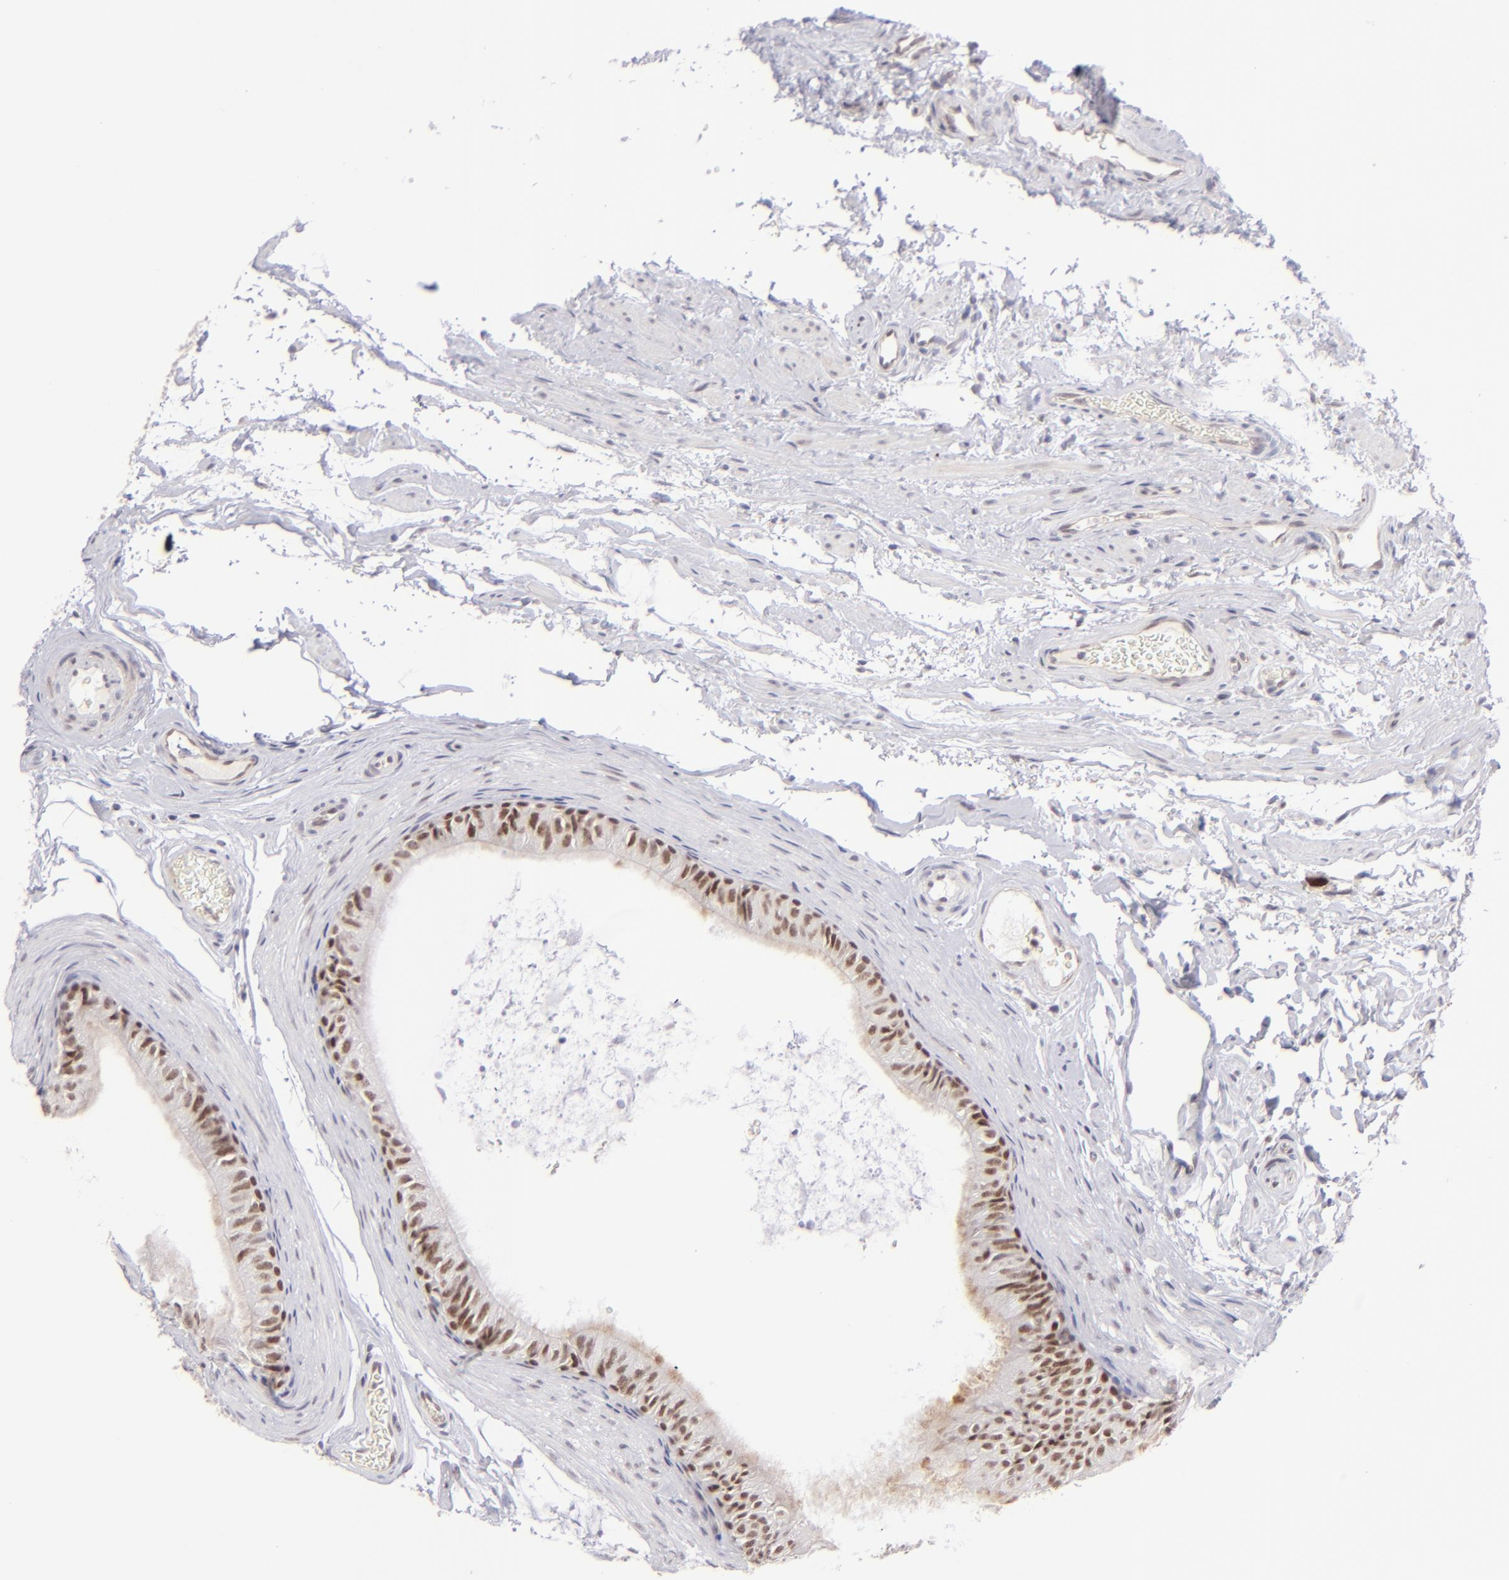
{"staining": {"intensity": "moderate", "quantity": ">75%", "location": "nuclear"}, "tissue": "epididymis", "cell_type": "Glandular cells", "image_type": "normal", "snomed": [{"axis": "morphology", "description": "Normal tissue, NOS"}, {"axis": "topography", "description": "Testis"}, {"axis": "topography", "description": "Epididymis"}], "caption": "The immunohistochemical stain labels moderate nuclear expression in glandular cells of benign epididymis.", "gene": "POU2F1", "patient": {"sex": "male", "age": 36}}